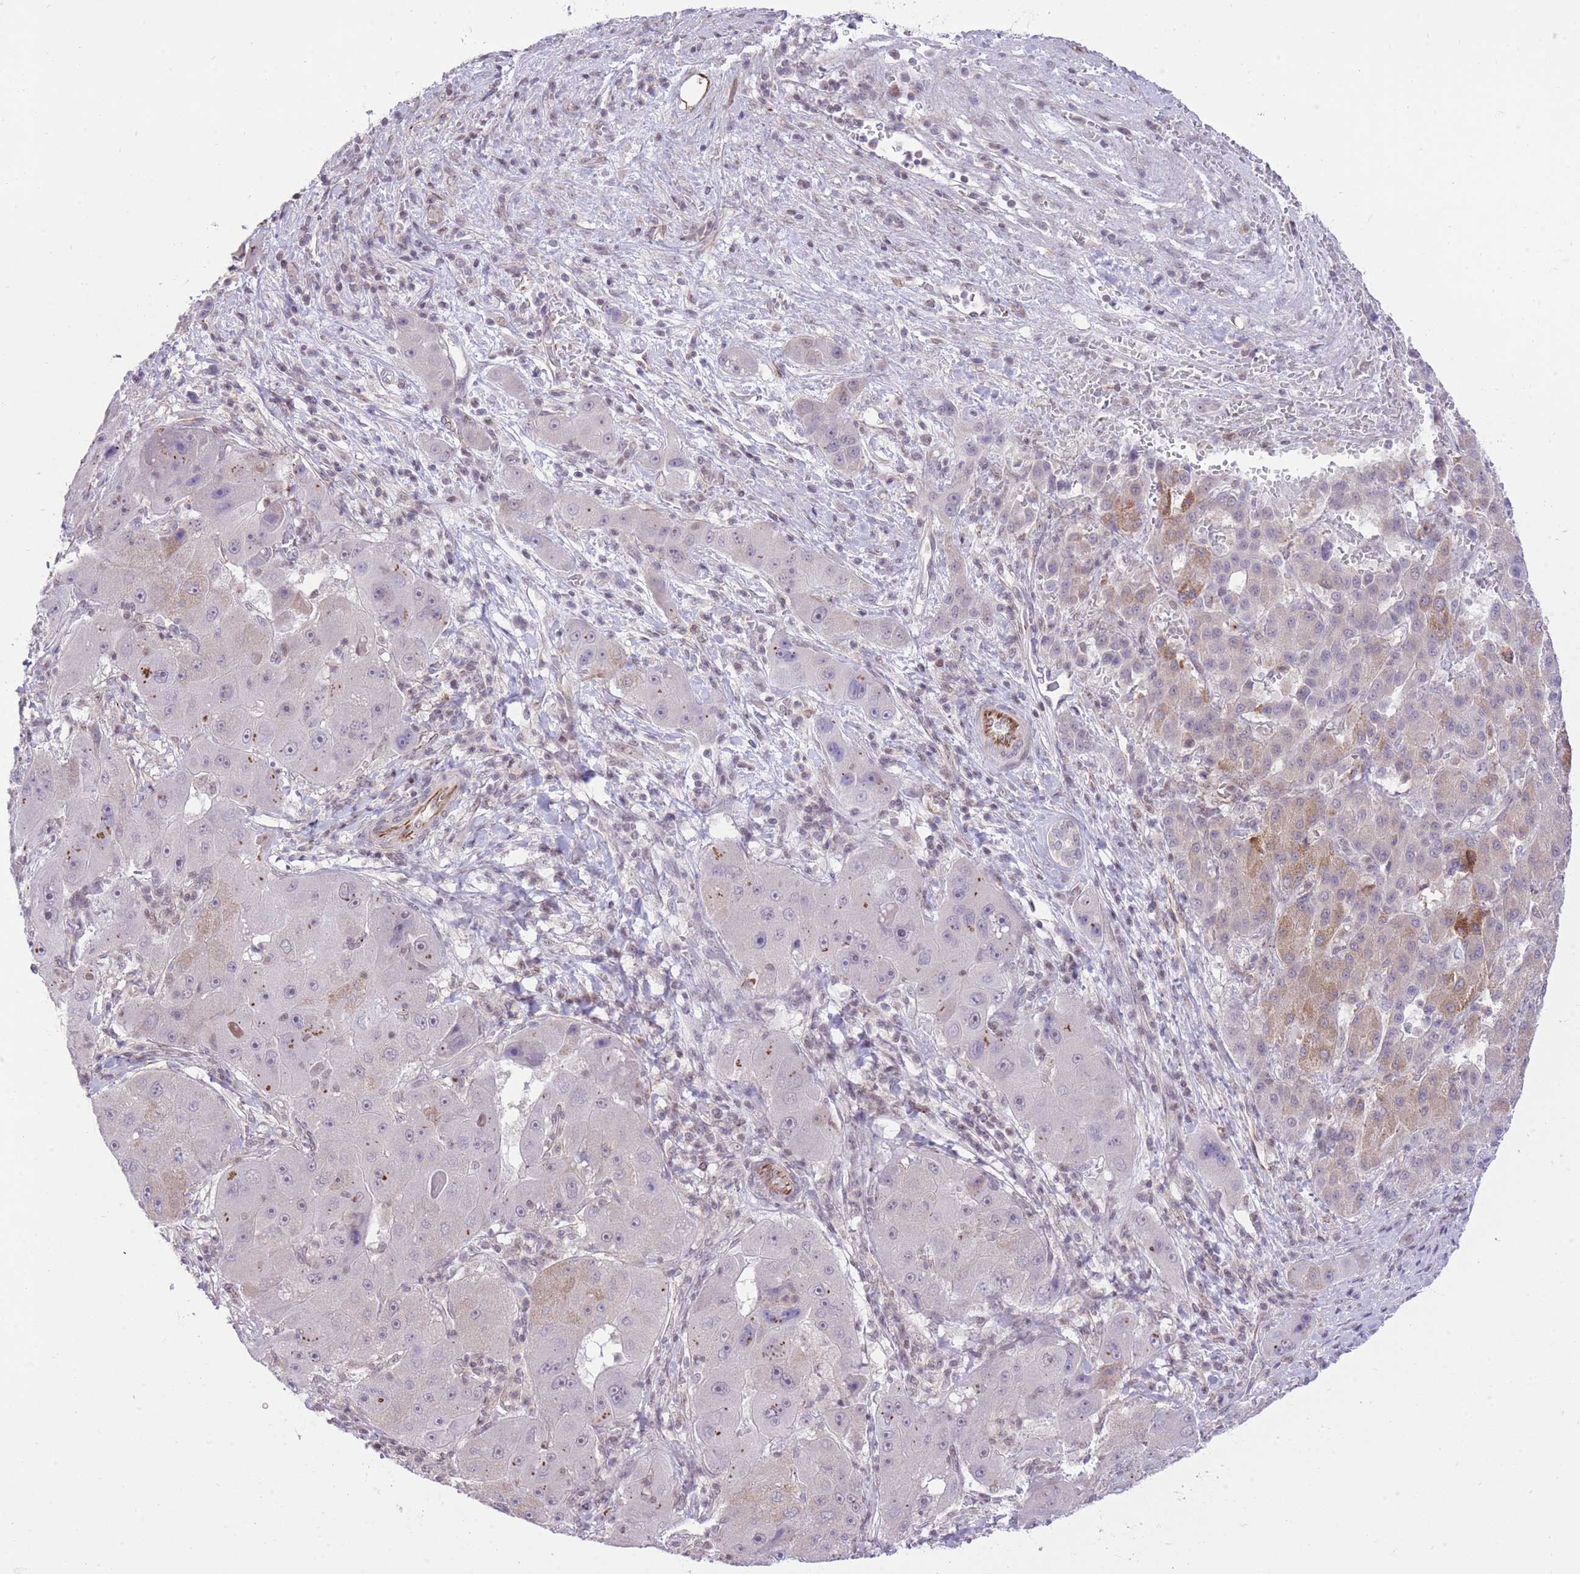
{"staining": {"intensity": "moderate", "quantity": "<25%", "location": "cytoplasmic/membranous"}, "tissue": "liver cancer", "cell_type": "Tumor cells", "image_type": "cancer", "snomed": [{"axis": "morphology", "description": "Carcinoma, Hepatocellular, NOS"}, {"axis": "topography", "description": "Liver"}], "caption": "Moderate cytoplasmic/membranous protein expression is appreciated in approximately <25% of tumor cells in hepatocellular carcinoma (liver).", "gene": "ELL", "patient": {"sex": "male", "age": 76}}